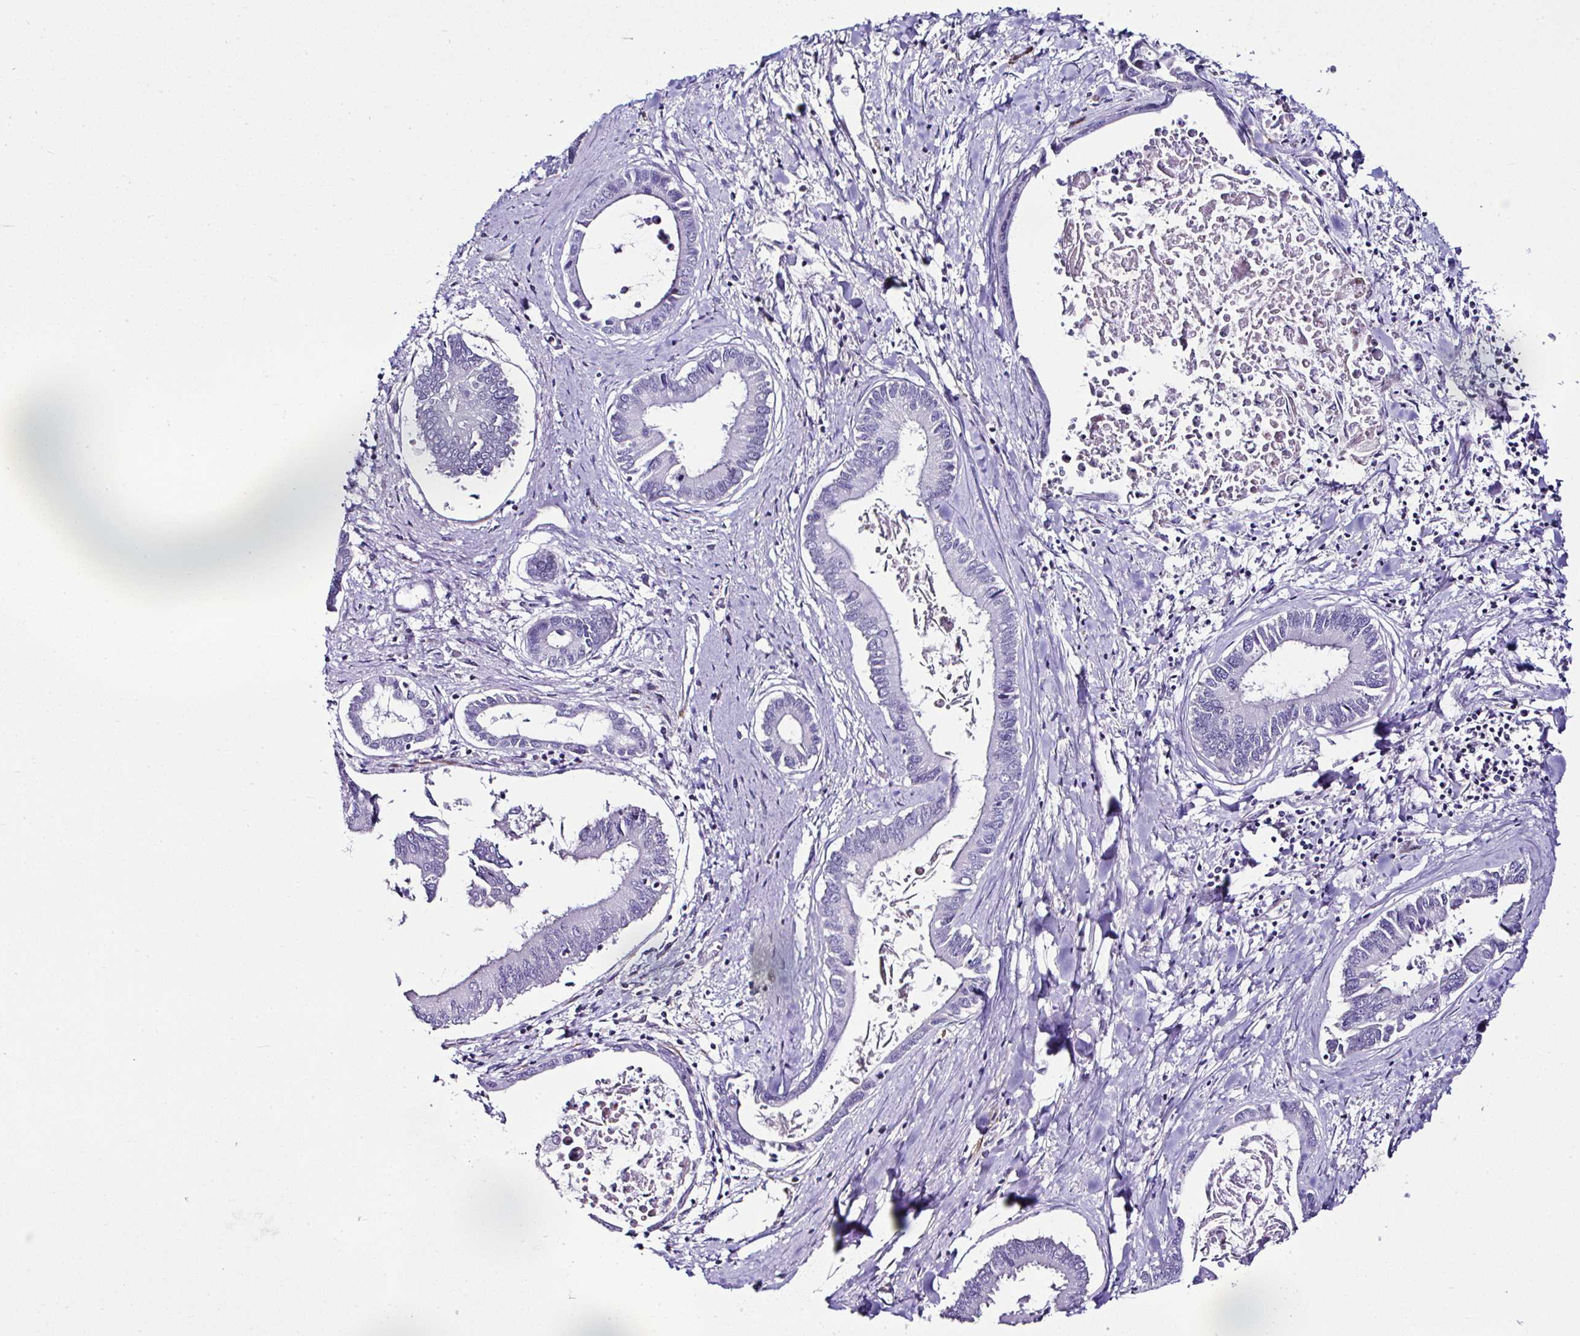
{"staining": {"intensity": "negative", "quantity": "none", "location": "none"}, "tissue": "liver cancer", "cell_type": "Tumor cells", "image_type": "cancer", "snomed": [{"axis": "morphology", "description": "Cholangiocarcinoma"}, {"axis": "topography", "description": "Liver"}], "caption": "The IHC histopathology image has no significant expression in tumor cells of liver cholangiocarcinoma tissue.", "gene": "FBXO34", "patient": {"sex": "male", "age": 66}}